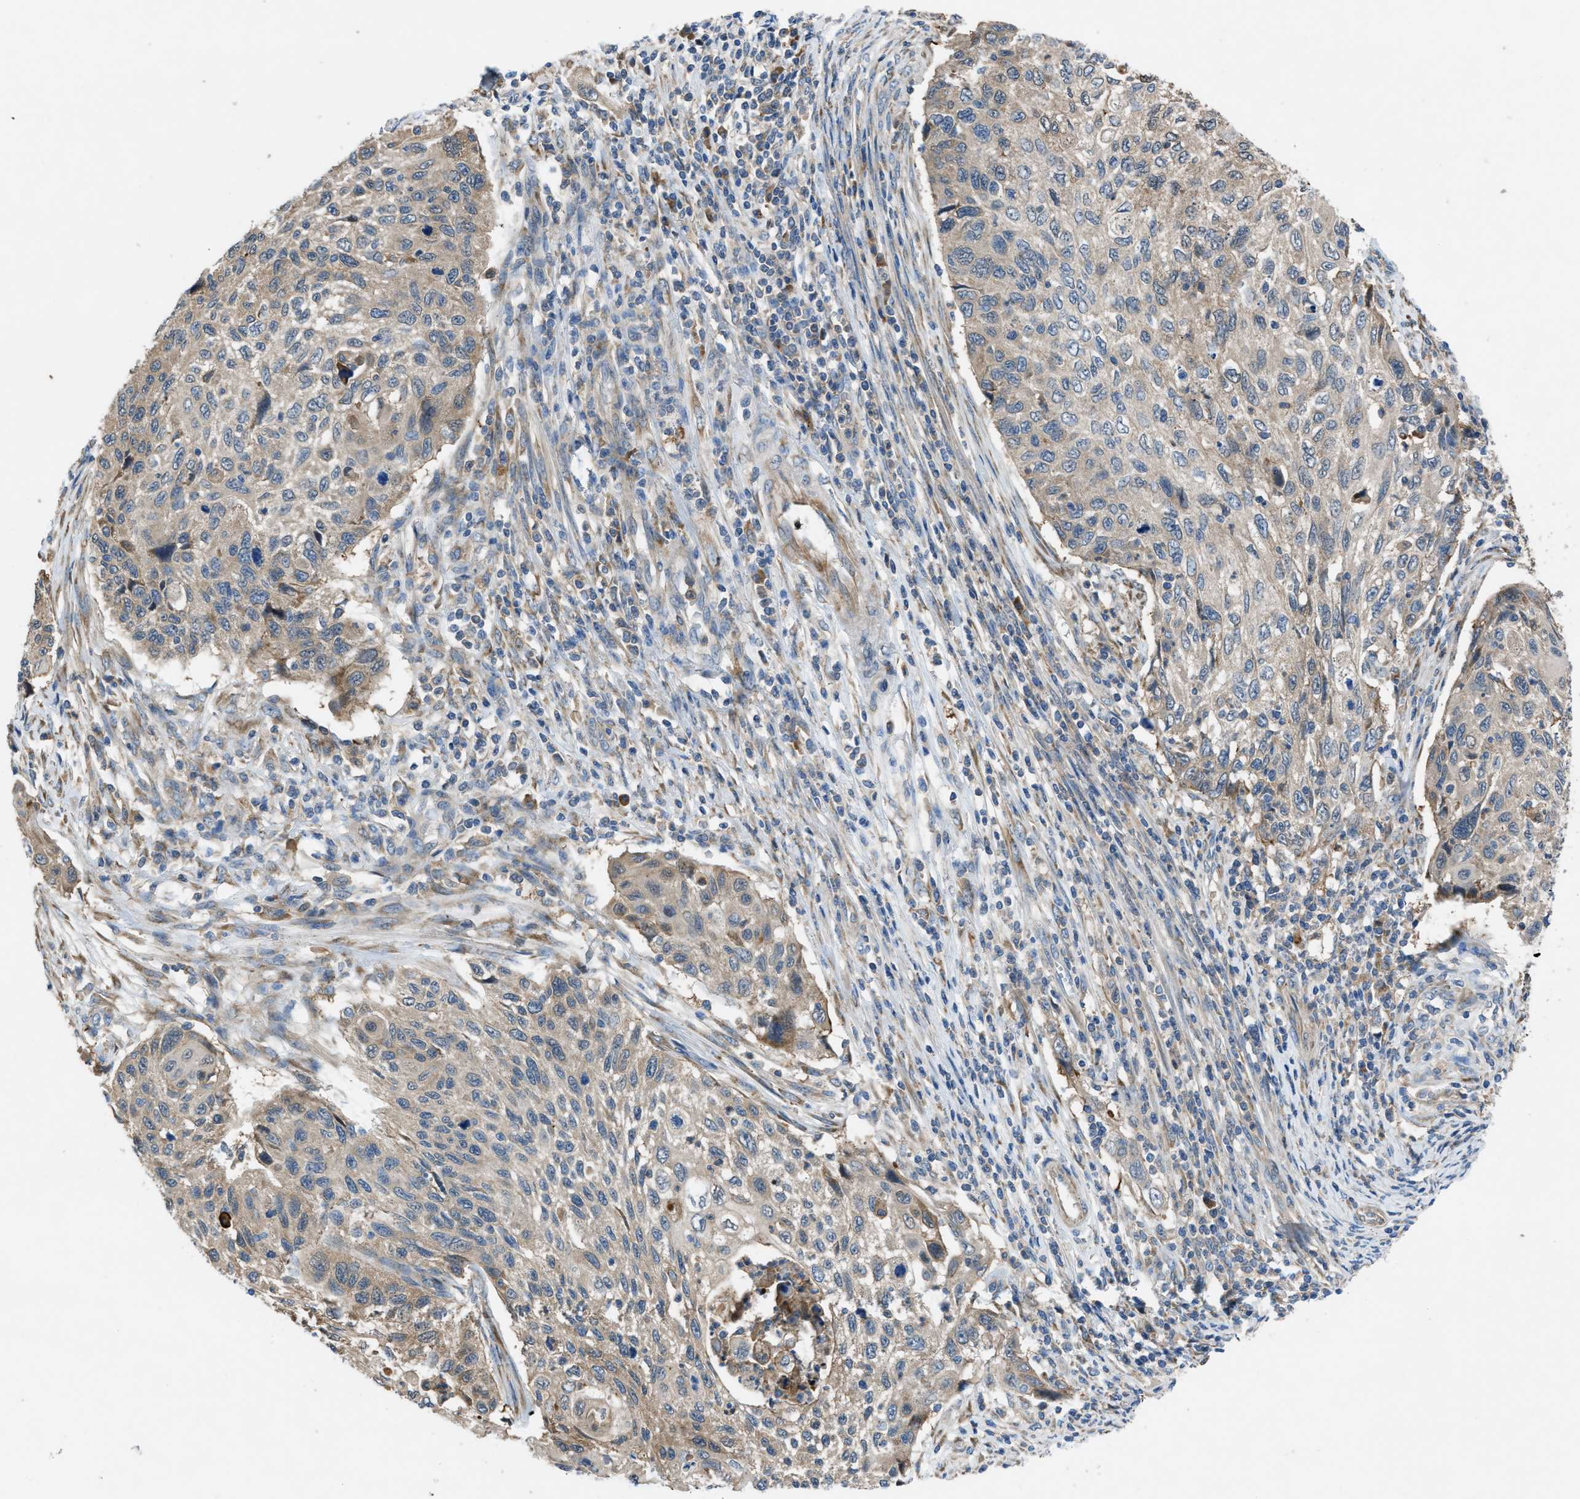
{"staining": {"intensity": "weak", "quantity": ">75%", "location": "cytoplasmic/membranous"}, "tissue": "cervical cancer", "cell_type": "Tumor cells", "image_type": "cancer", "snomed": [{"axis": "morphology", "description": "Squamous cell carcinoma, NOS"}, {"axis": "topography", "description": "Cervix"}], "caption": "Protein staining shows weak cytoplasmic/membranous positivity in approximately >75% of tumor cells in cervical squamous cell carcinoma.", "gene": "MAP3K20", "patient": {"sex": "female", "age": 70}}